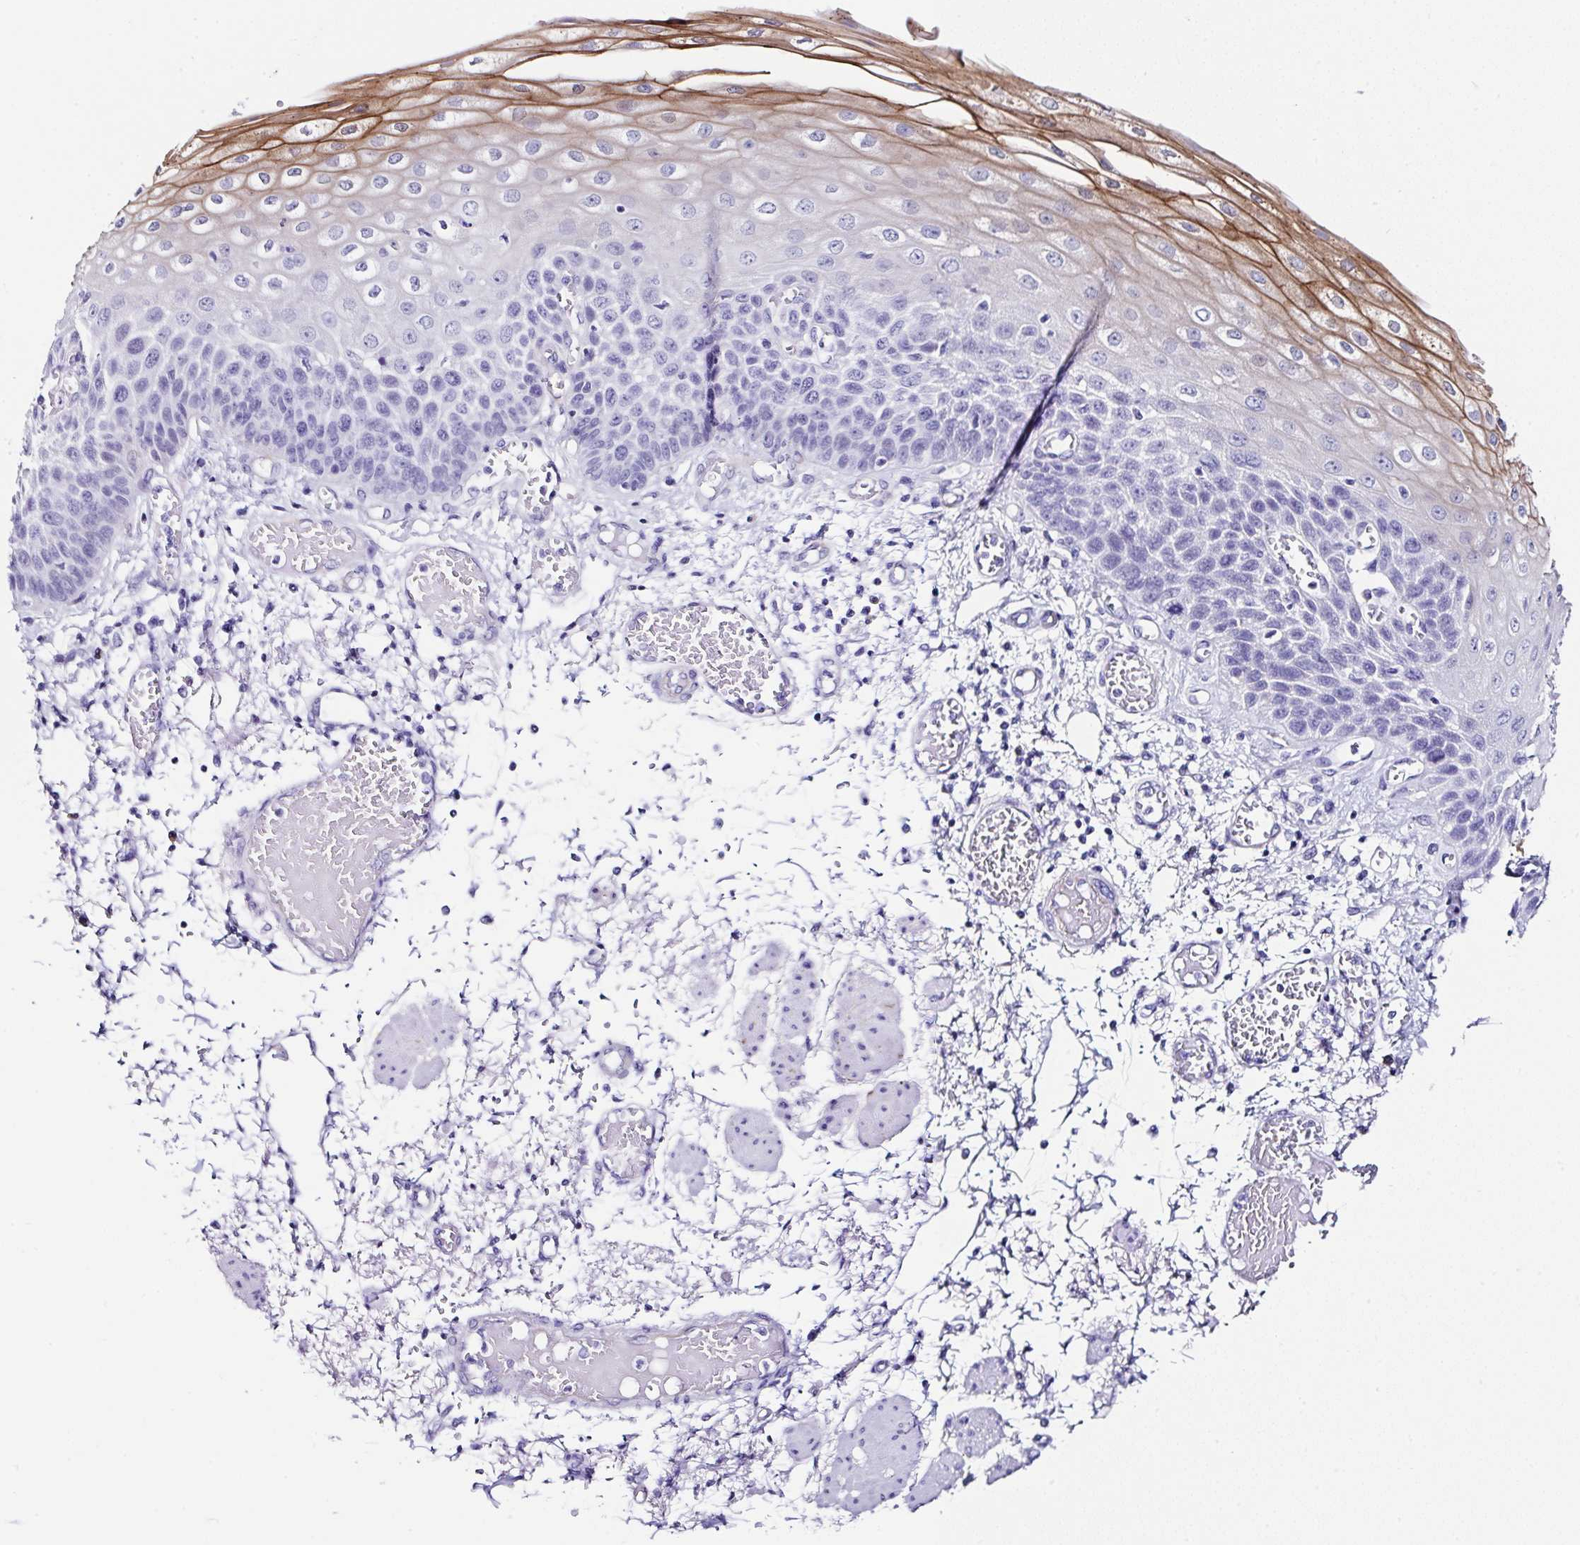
{"staining": {"intensity": "moderate", "quantity": "<25%", "location": "cytoplasmic/membranous"}, "tissue": "esophagus", "cell_type": "Squamous epithelial cells", "image_type": "normal", "snomed": [{"axis": "morphology", "description": "Normal tissue, NOS"}, {"axis": "morphology", "description": "Adenocarcinoma, NOS"}, {"axis": "topography", "description": "Esophagus"}], "caption": "A low amount of moderate cytoplasmic/membranous positivity is present in about <25% of squamous epithelial cells in unremarkable esophagus.", "gene": "TMPRSS11E", "patient": {"sex": "male", "age": 81}}